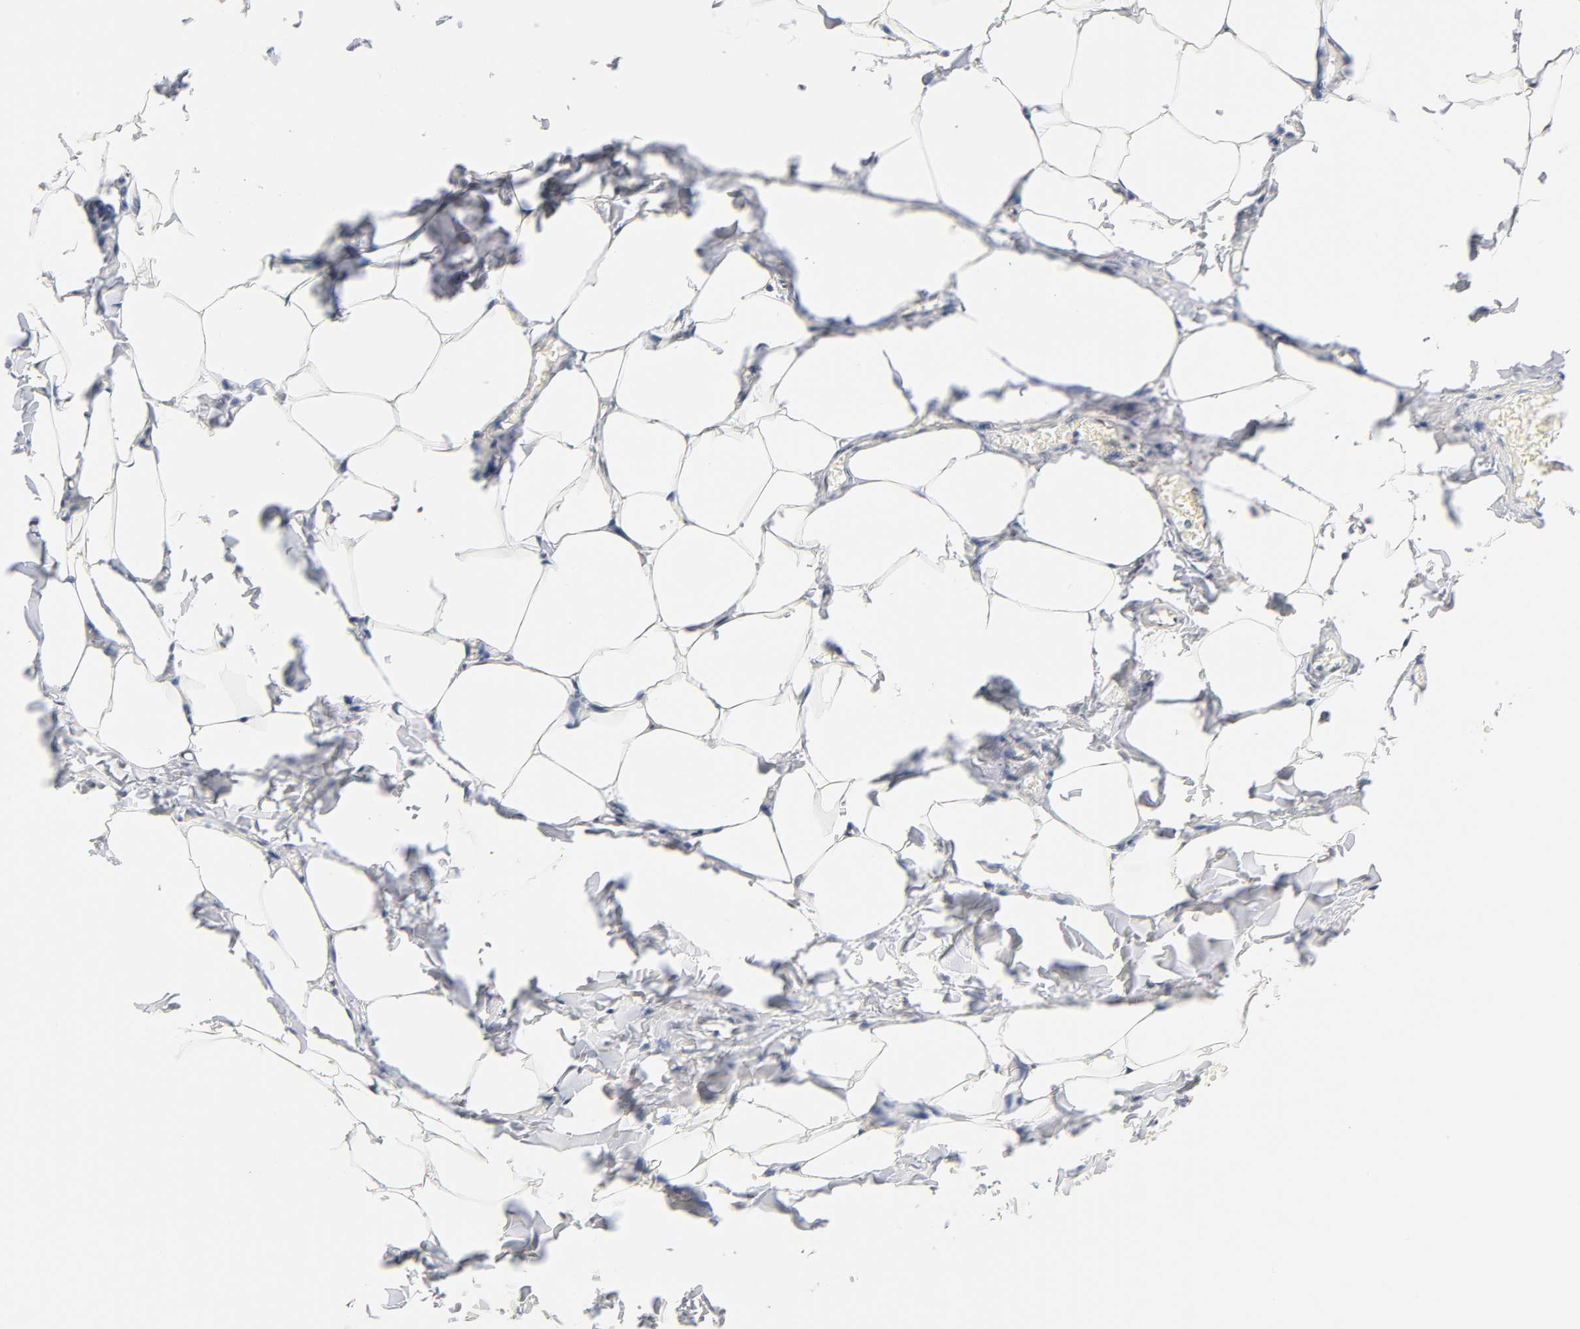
{"staining": {"intensity": "moderate", "quantity": ">75%", "location": "cytoplasmic/membranous,nuclear"}, "tissue": "adipose tissue", "cell_type": "Adipocytes", "image_type": "normal", "snomed": [{"axis": "morphology", "description": "Normal tissue, NOS"}, {"axis": "topography", "description": "Vascular tissue"}], "caption": "DAB immunohistochemical staining of normal adipose tissue displays moderate cytoplasmic/membranous,nuclear protein expression in about >75% of adipocytes.", "gene": "CDC37", "patient": {"sex": "male", "age": 41}}